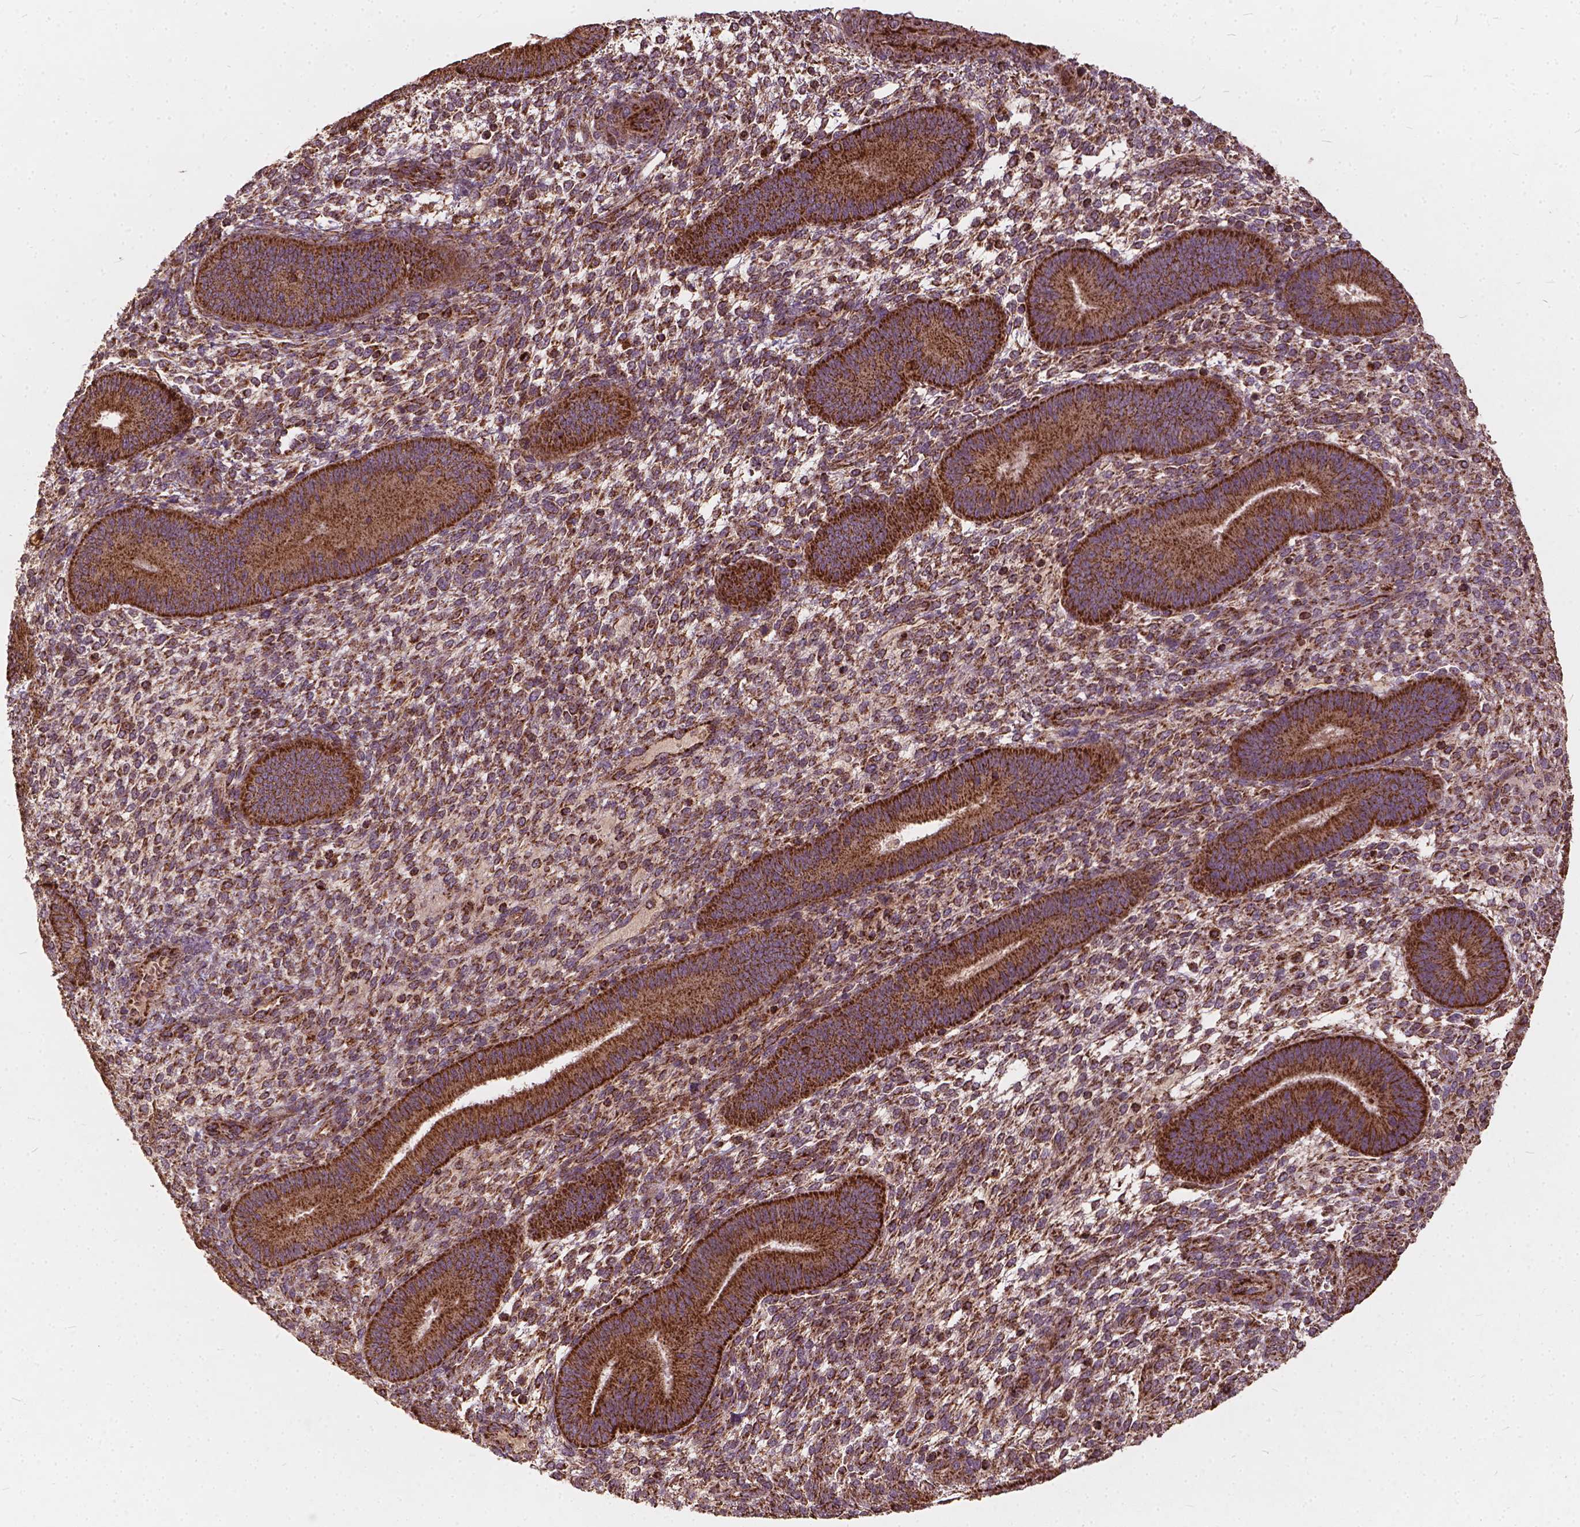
{"staining": {"intensity": "moderate", "quantity": ">75%", "location": "cytoplasmic/membranous"}, "tissue": "endometrium", "cell_type": "Cells in endometrial stroma", "image_type": "normal", "snomed": [{"axis": "morphology", "description": "Normal tissue, NOS"}, {"axis": "topography", "description": "Endometrium"}], "caption": "Immunohistochemistry (IHC) photomicrograph of normal human endometrium stained for a protein (brown), which reveals medium levels of moderate cytoplasmic/membranous positivity in approximately >75% of cells in endometrial stroma.", "gene": "UBXN2A", "patient": {"sex": "female", "age": 39}}